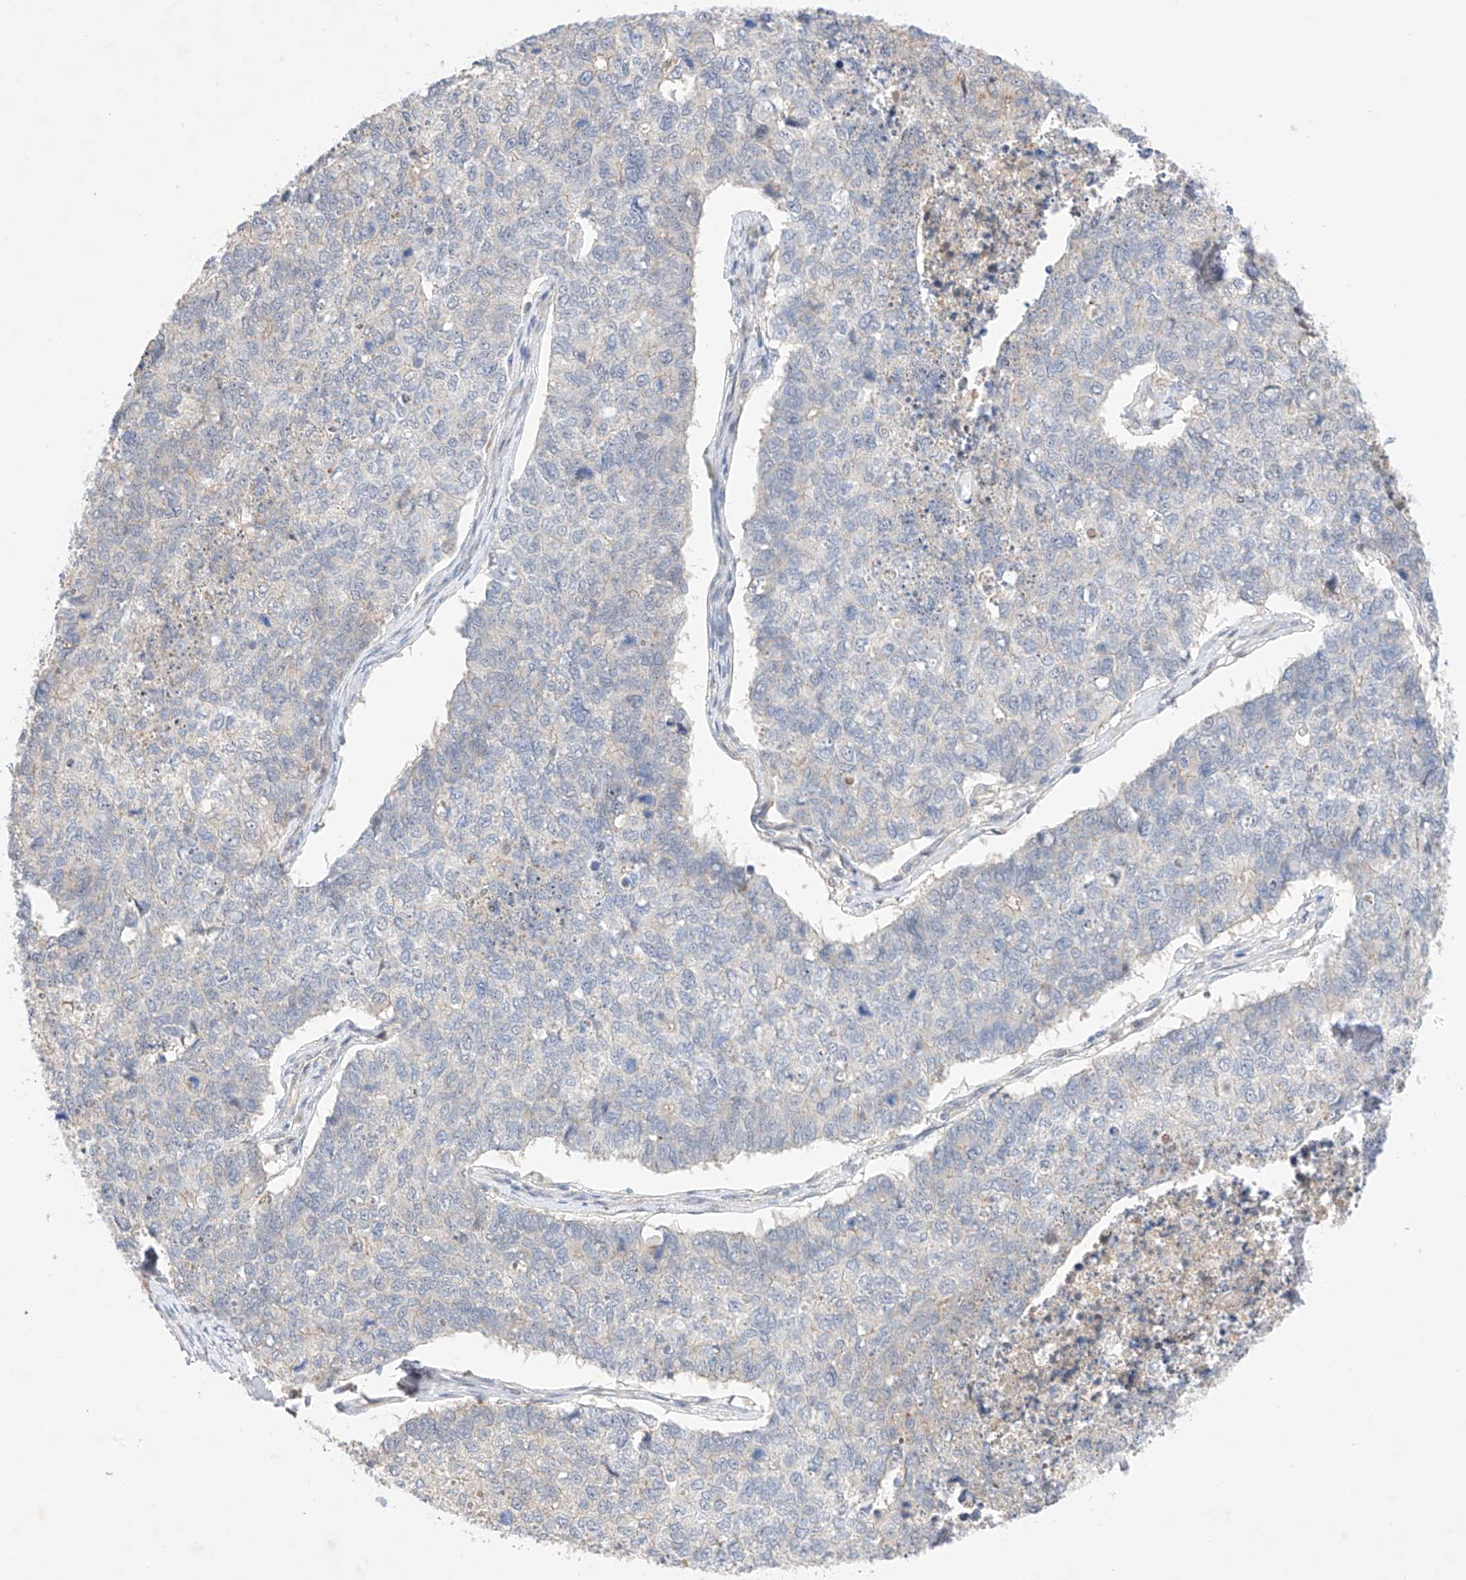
{"staining": {"intensity": "negative", "quantity": "none", "location": "none"}, "tissue": "cervical cancer", "cell_type": "Tumor cells", "image_type": "cancer", "snomed": [{"axis": "morphology", "description": "Squamous cell carcinoma, NOS"}, {"axis": "topography", "description": "Cervix"}], "caption": "Micrograph shows no significant protein positivity in tumor cells of squamous cell carcinoma (cervical).", "gene": "IL22RA2", "patient": {"sex": "female", "age": 63}}